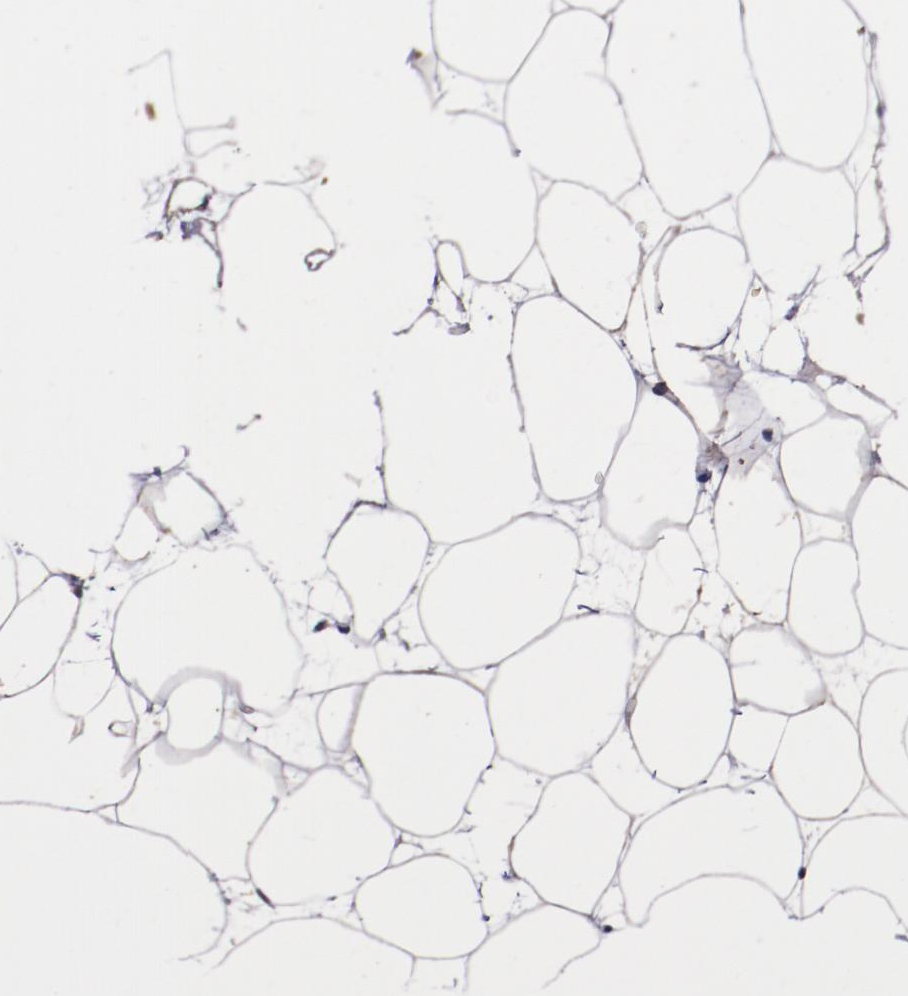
{"staining": {"intensity": "weak", "quantity": "<25%", "location": "cytoplasmic/membranous"}, "tissue": "adipose tissue", "cell_type": "Adipocytes", "image_type": "normal", "snomed": [{"axis": "morphology", "description": "Normal tissue, NOS"}, {"axis": "topography", "description": "Breast"}], "caption": "Immunohistochemistry (IHC) of benign human adipose tissue exhibits no positivity in adipocytes. The staining is performed using DAB brown chromogen with nuclei counter-stained in using hematoxylin.", "gene": "CHEK2", "patient": {"sex": "female", "age": 22}}